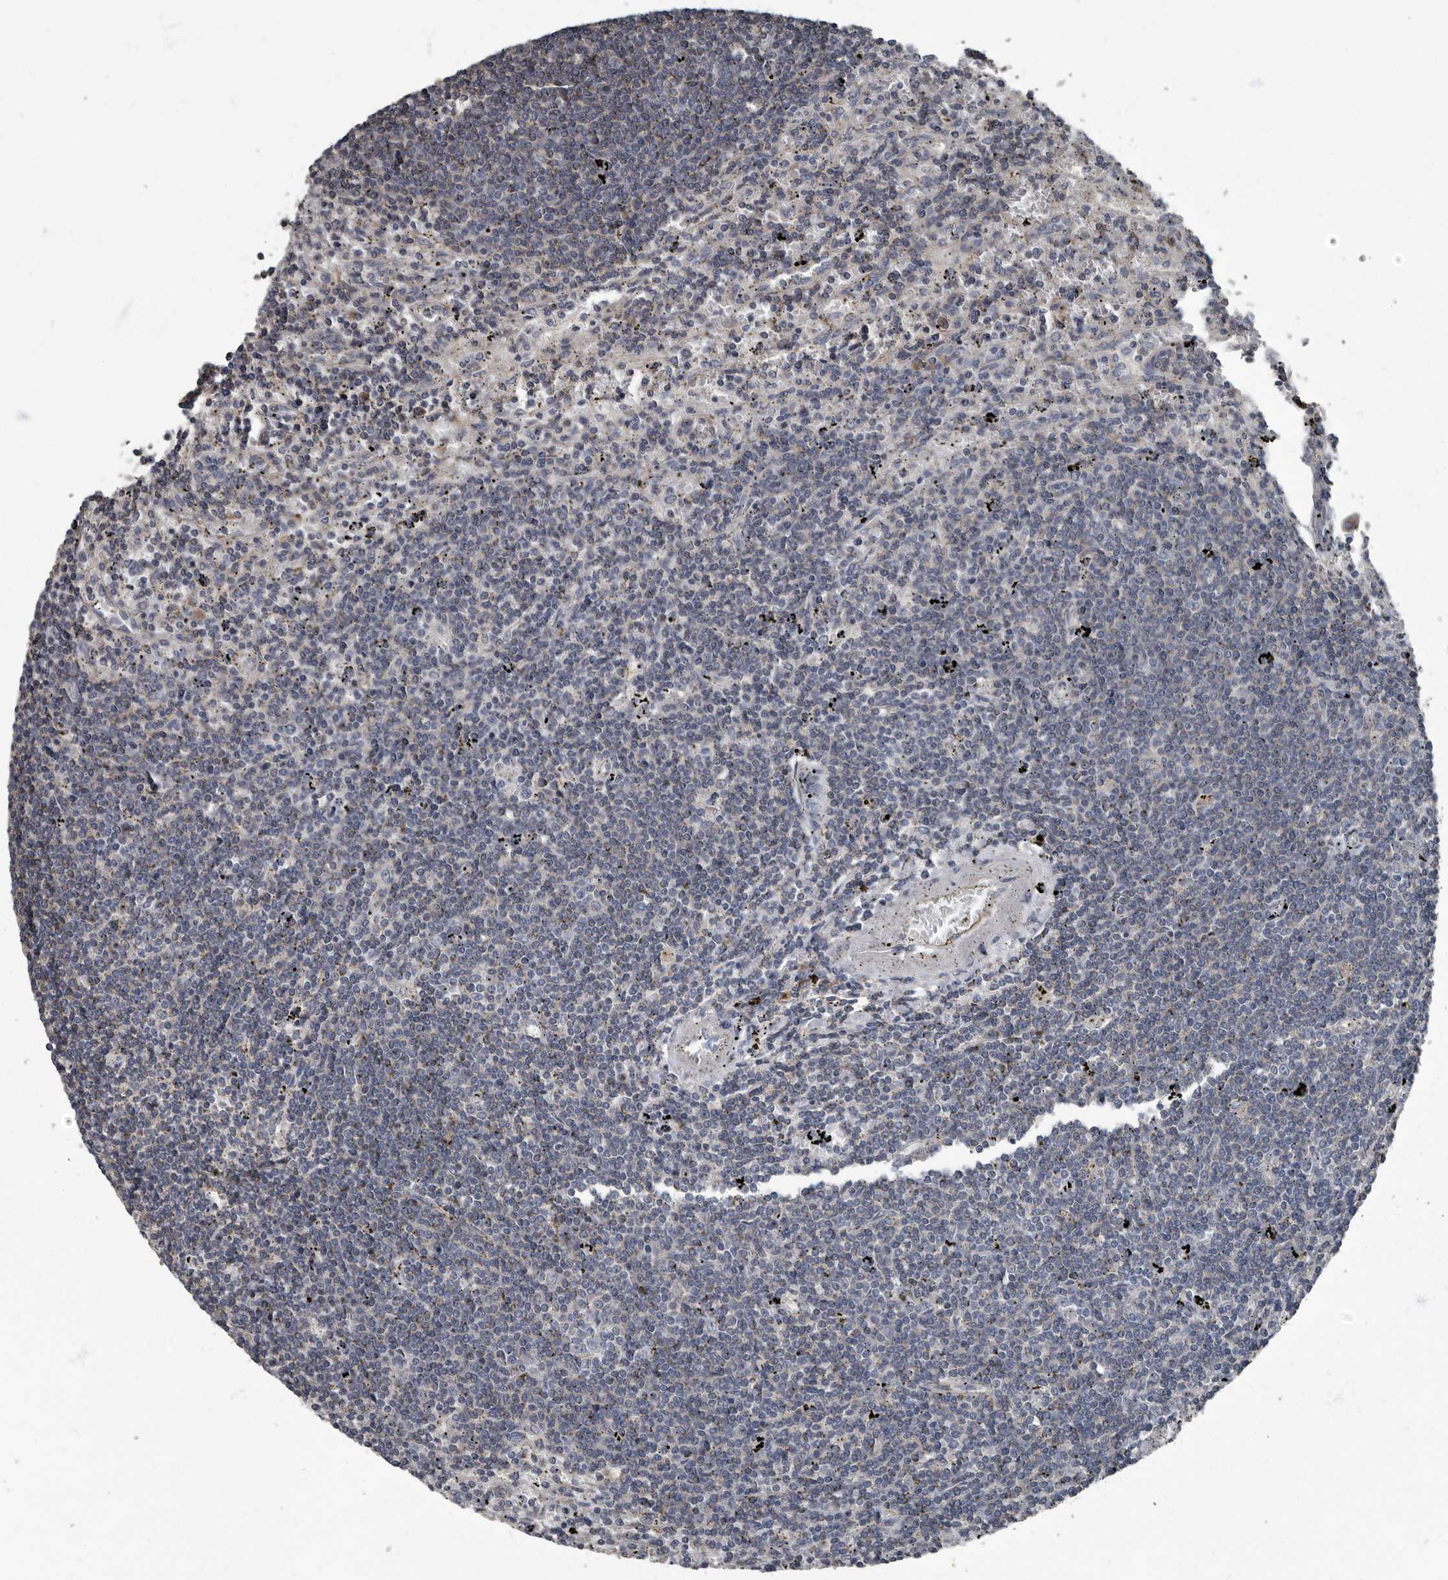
{"staining": {"intensity": "negative", "quantity": "none", "location": "none"}, "tissue": "lymphoma", "cell_type": "Tumor cells", "image_type": "cancer", "snomed": [{"axis": "morphology", "description": "Malignant lymphoma, non-Hodgkin's type, Low grade"}, {"axis": "topography", "description": "Spleen"}], "caption": "Immunohistochemical staining of low-grade malignant lymphoma, non-Hodgkin's type exhibits no significant staining in tumor cells.", "gene": "TPD52L1", "patient": {"sex": "male", "age": 76}}